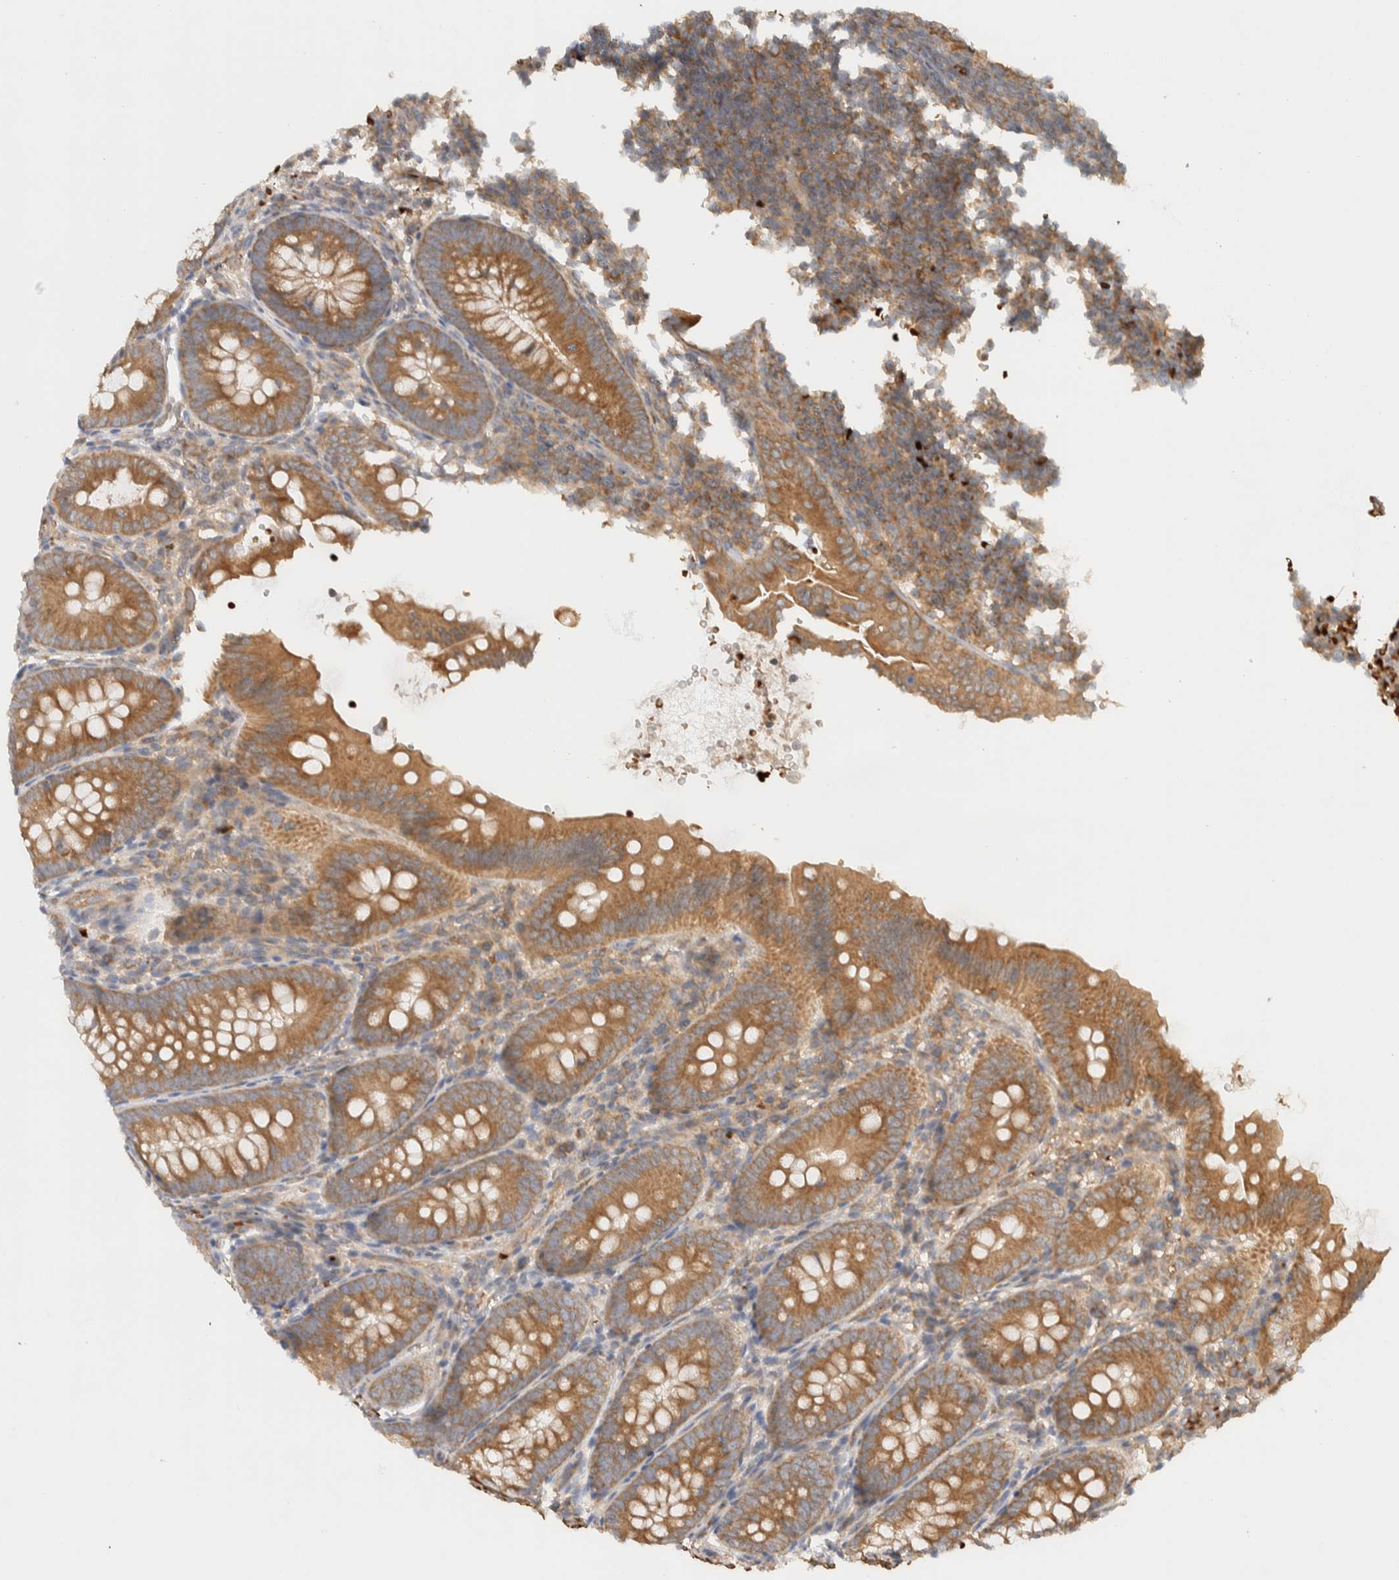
{"staining": {"intensity": "moderate", "quantity": ">75%", "location": "cytoplasmic/membranous"}, "tissue": "appendix", "cell_type": "Glandular cells", "image_type": "normal", "snomed": [{"axis": "morphology", "description": "Normal tissue, NOS"}, {"axis": "topography", "description": "Appendix"}], "caption": "IHC image of benign appendix stained for a protein (brown), which displays medium levels of moderate cytoplasmic/membranous expression in about >75% of glandular cells.", "gene": "TTI2", "patient": {"sex": "male", "age": 1}}